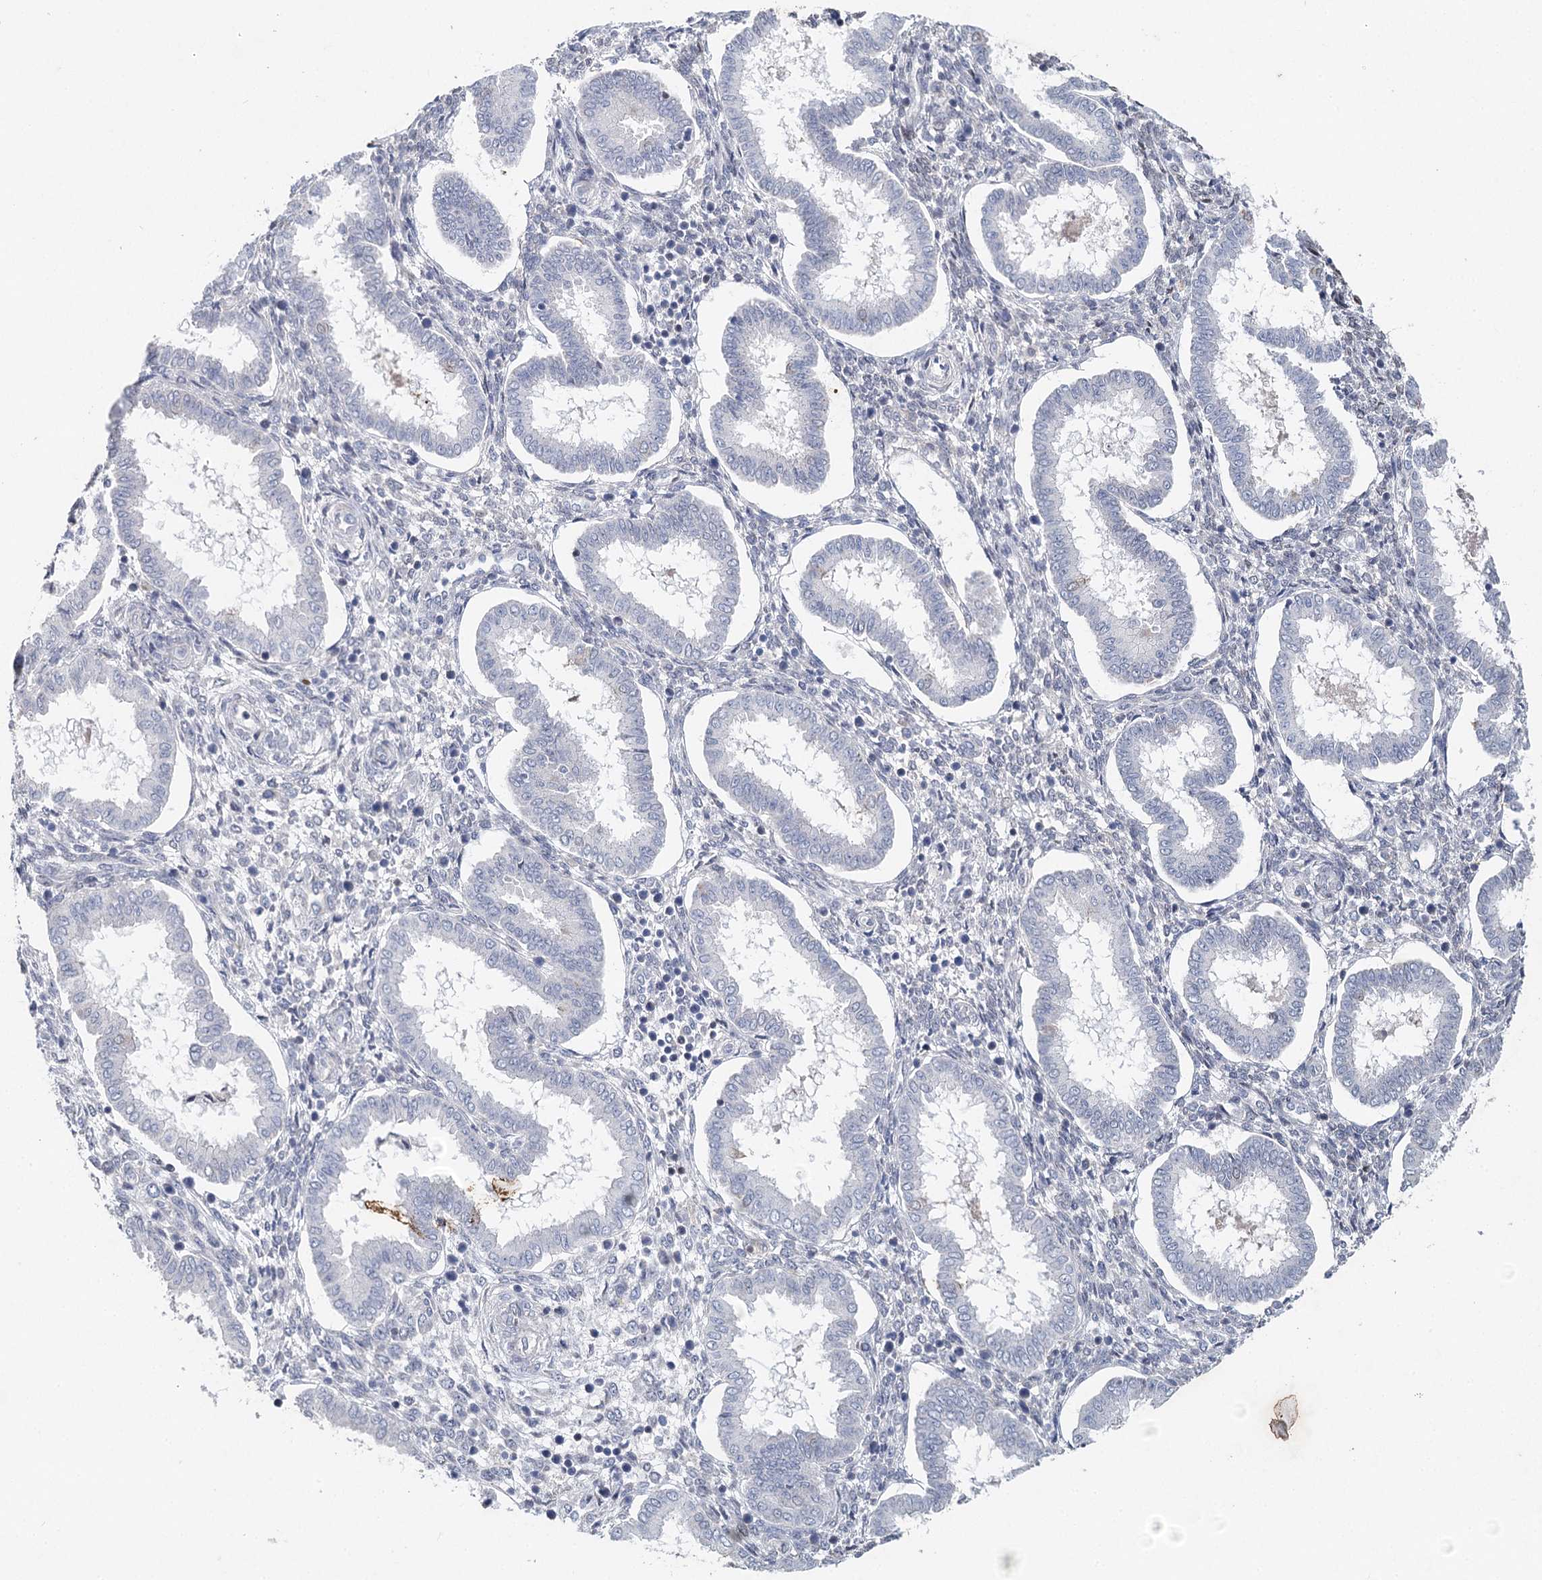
{"staining": {"intensity": "moderate", "quantity": "<25%", "location": "nuclear"}, "tissue": "endometrium", "cell_type": "Cells in endometrial stroma", "image_type": "normal", "snomed": [{"axis": "morphology", "description": "Normal tissue, NOS"}, {"axis": "topography", "description": "Endometrium"}], "caption": "Protein expression analysis of benign endometrium shows moderate nuclear positivity in approximately <25% of cells in endometrial stroma. Using DAB (brown) and hematoxylin (blue) stains, captured at high magnification using brightfield microscopy.", "gene": "FRMD4A", "patient": {"sex": "female", "age": 24}}